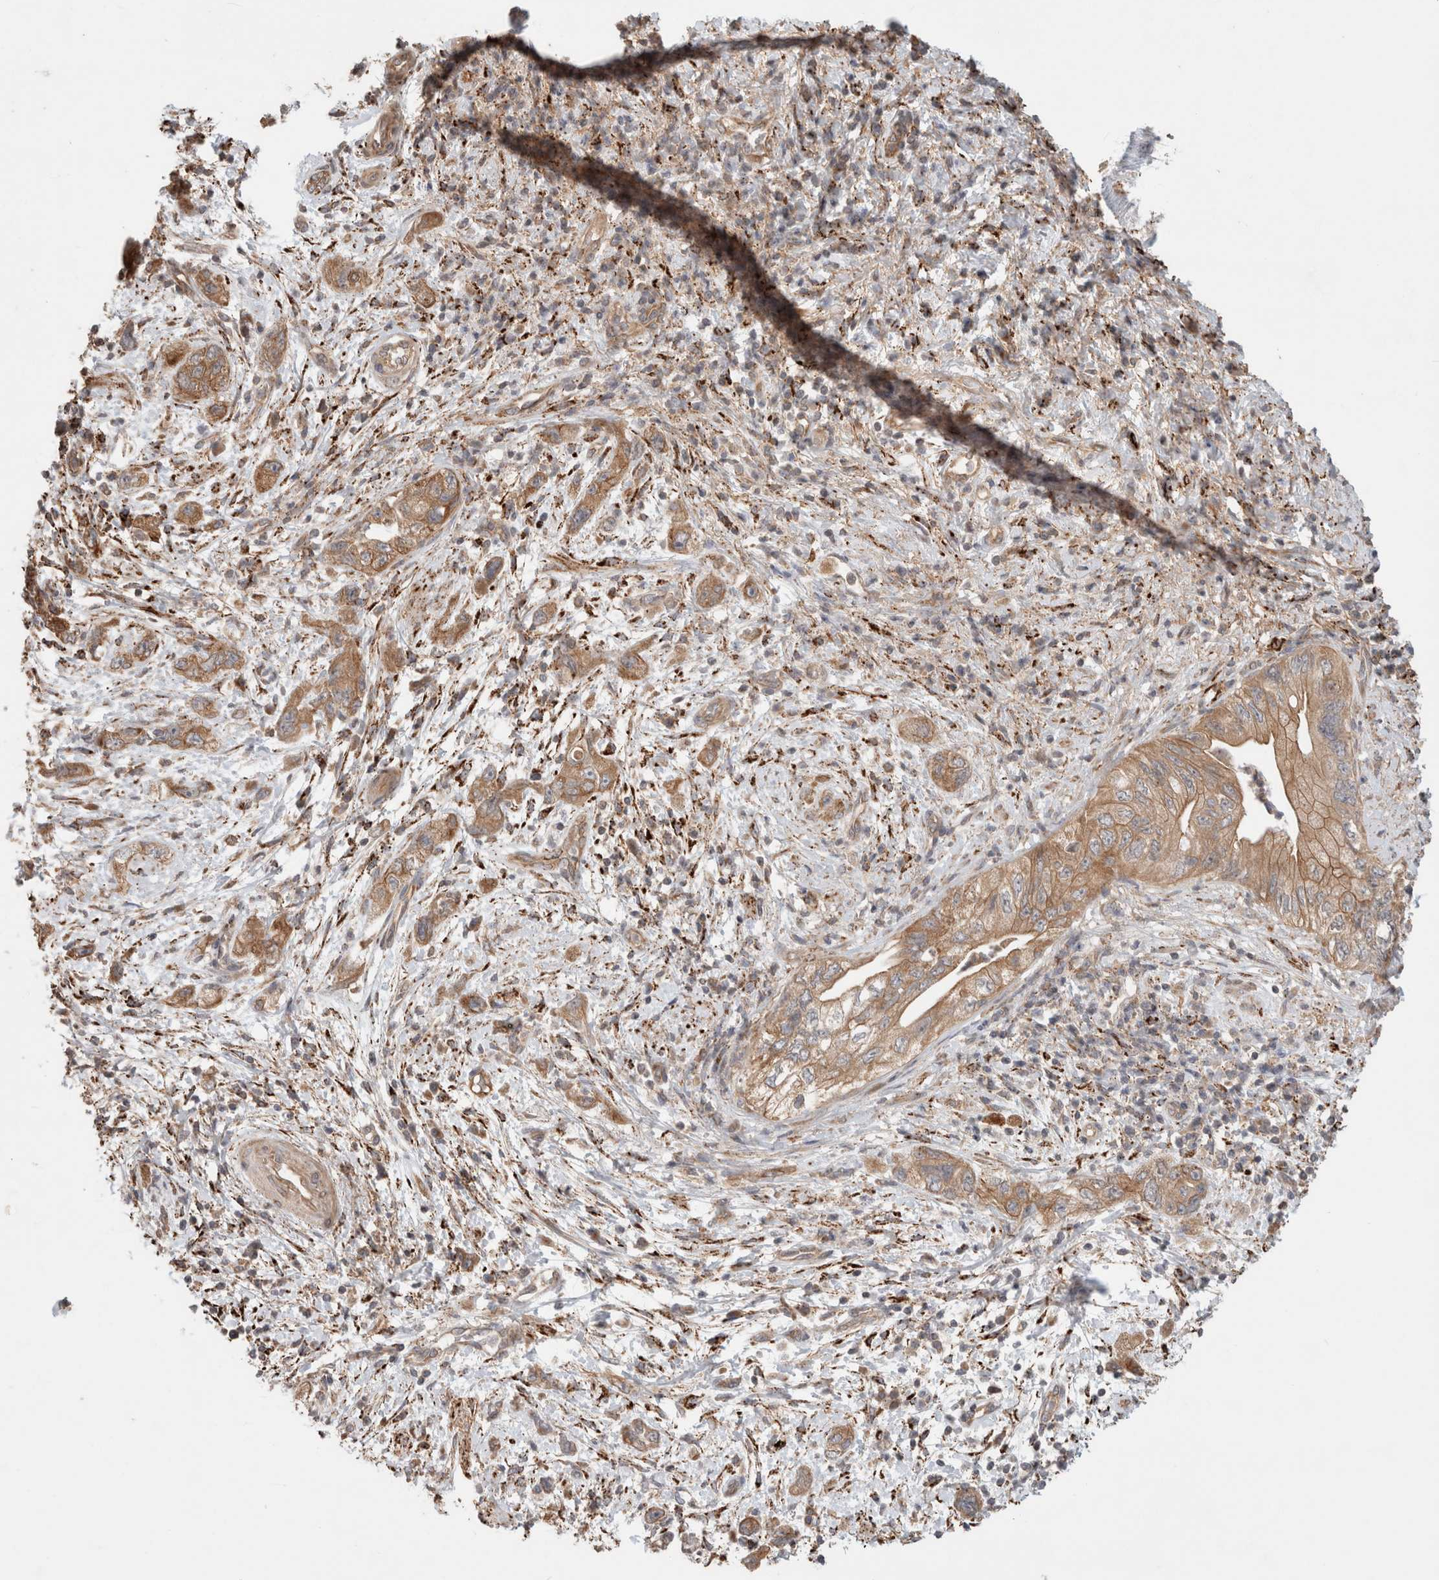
{"staining": {"intensity": "moderate", "quantity": ">75%", "location": "cytoplasmic/membranous"}, "tissue": "pancreatic cancer", "cell_type": "Tumor cells", "image_type": "cancer", "snomed": [{"axis": "morphology", "description": "Adenocarcinoma, NOS"}, {"axis": "topography", "description": "Pancreas"}], "caption": "Immunohistochemistry (IHC) of adenocarcinoma (pancreatic) displays medium levels of moderate cytoplasmic/membranous positivity in about >75% of tumor cells.", "gene": "HROB", "patient": {"sex": "female", "age": 73}}